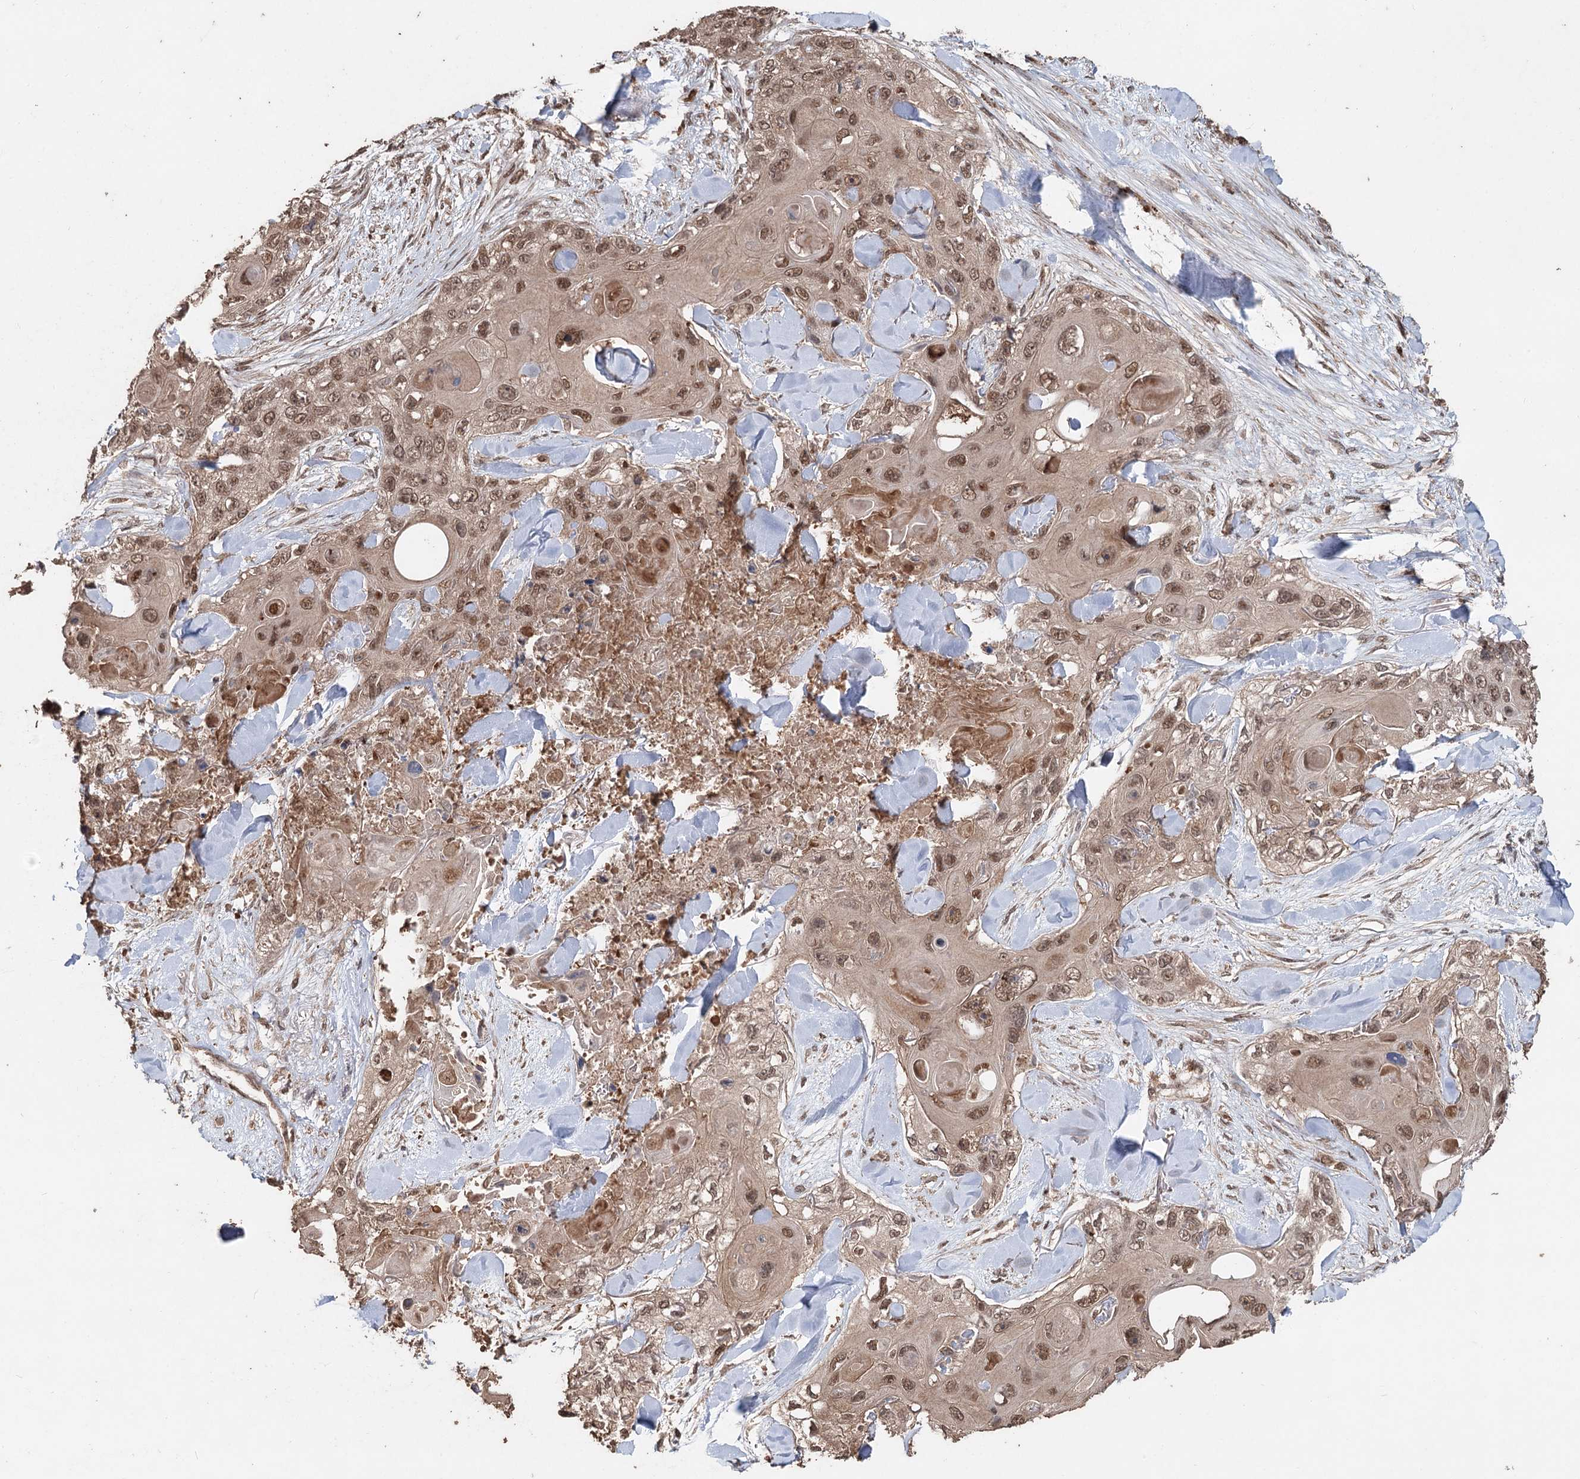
{"staining": {"intensity": "moderate", "quantity": ">75%", "location": "nuclear"}, "tissue": "skin cancer", "cell_type": "Tumor cells", "image_type": "cancer", "snomed": [{"axis": "morphology", "description": "Normal tissue, NOS"}, {"axis": "morphology", "description": "Squamous cell carcinoma, NOS"}, {"axis": "topography", "description": "Skin"}], "caption": "Immunohistochemical staining of skin cancer reveals medium levels of moderate nuclear protein positivity in approximately >75% of tumor cells. Using DAB (3,3'-diaminobenzidine) (brown) and hematoxylin (blue) stains, captured at high magnification using brightfield microscopy.", "gene": "FBXO7", "patient": {"sex": "male", "age": 72}}